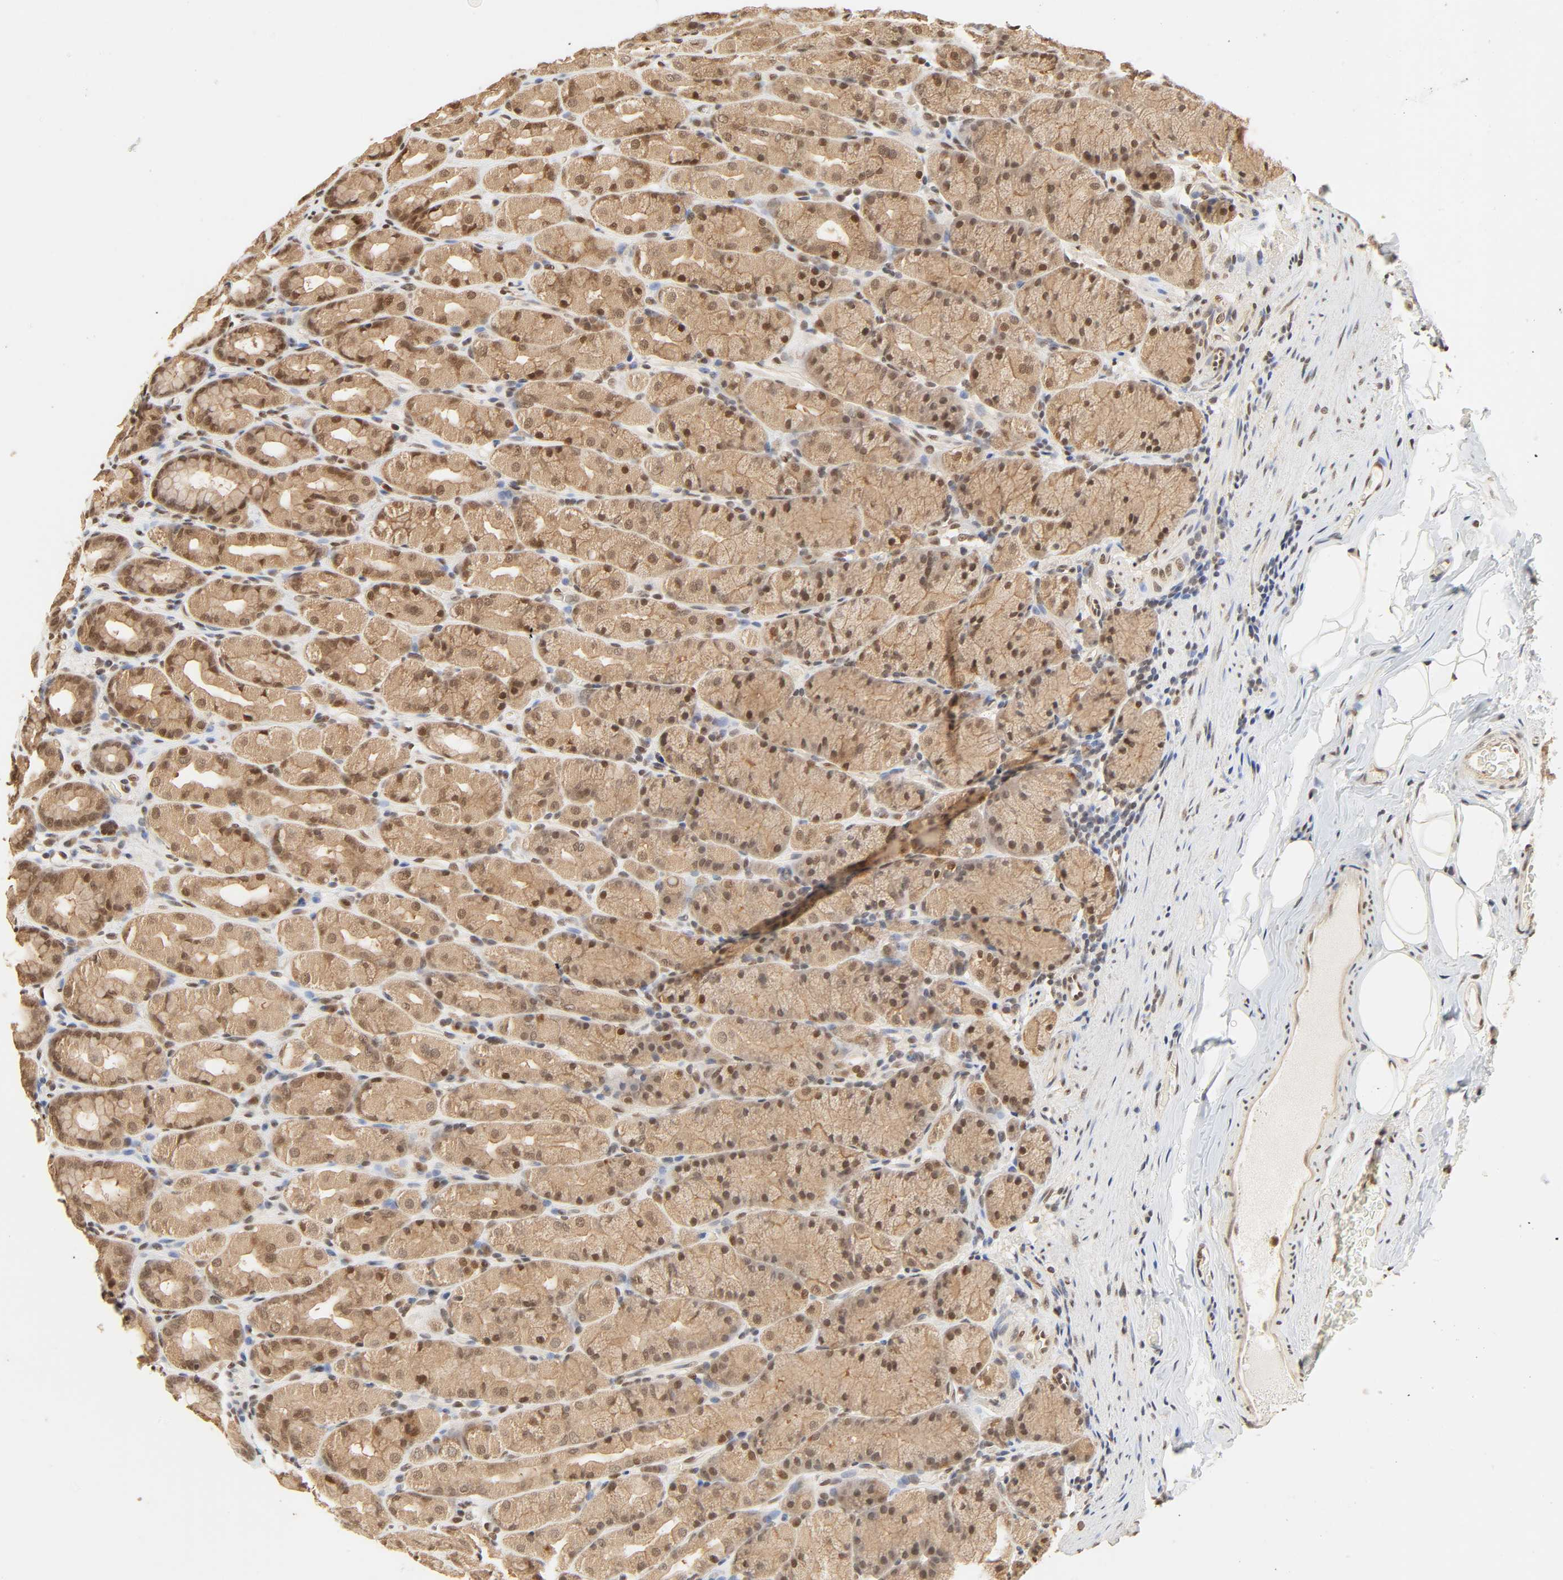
{"staining": {"intensity": "moderate", "quantity": "25%-75%", "location": "cytoplasmic/membranous,nuclear"}, "tissue": "stomach", "cell_type": "Glandular cells", "image_type": "normal", "snomed": [{"axis": "morphology", "description": "Normal tissue, NOS"}, {"axis": "topography", "description": "Stomach, upper"}], "caption": "This image displays normal stomach stained with IHC to label a protein in brown. The cytoplasmic/membranous,nuclear of glandular cells show moderate positivity for the protein. Nuclei are counter-stained blue.", "gene": "UBC", "patient": {"sex": "male", "age": 68}}